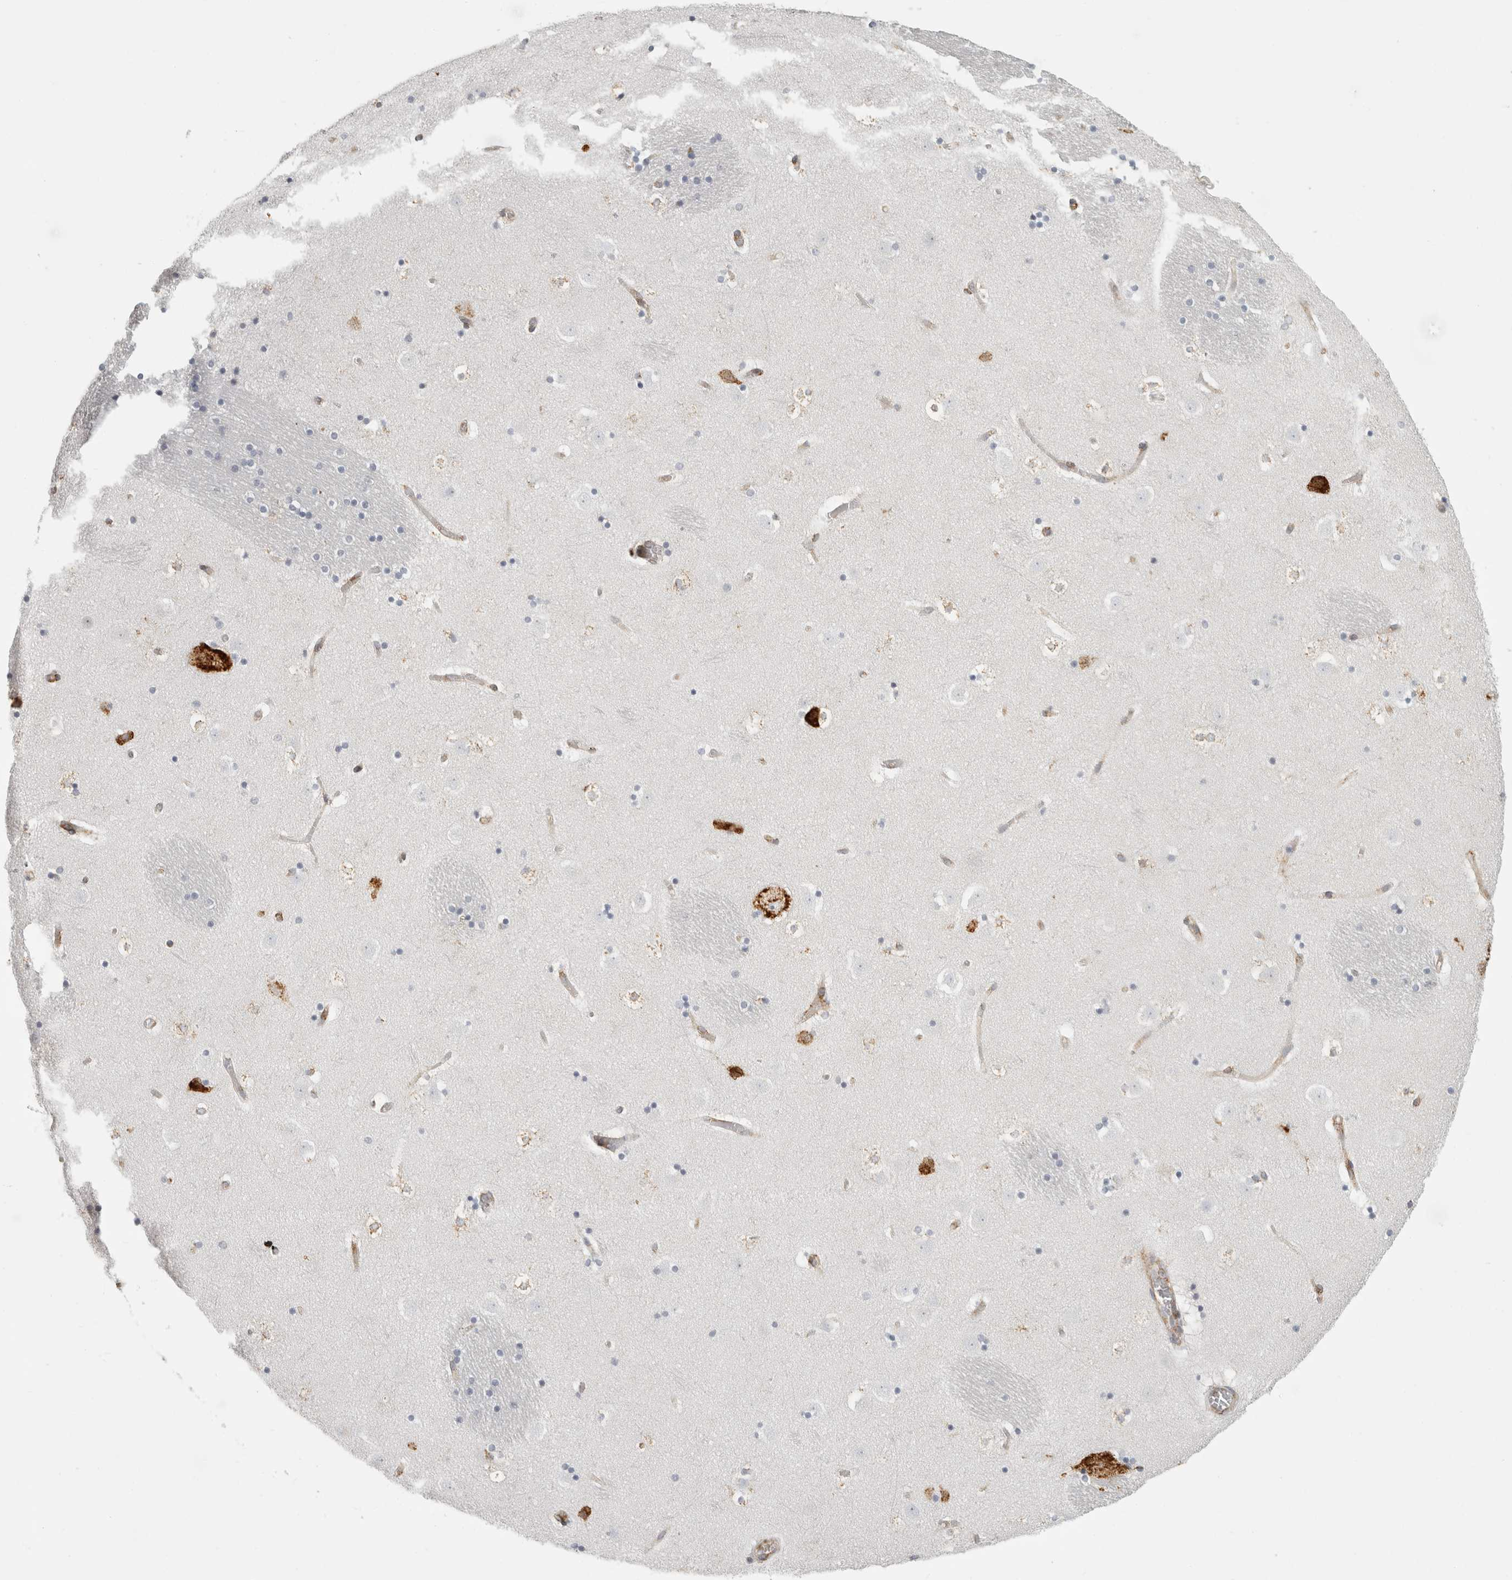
{"staining": {"intensity": "moderate", "quantity": "25%-75%", "location": "cytoplasmic/membranous"}, "tissue": "caudate", "cell_type": "Glial cells", "image_type": "normal", "snomed": [{"axis": "morphology", "description": "Normal tissue, NOS"}, {"axis": "topography", "description": "Lateral ventricle wall"}], "caption": "IHC of normal caudate demonstrates medium levels of moderate cytoplasmic/membranous staining in about 25%-75% of glial cells. (DAB = brown stain, brightfield microscopy at high magnification).", "gene": "OSTN", "patient": {"sex": "male", "age": 45}}